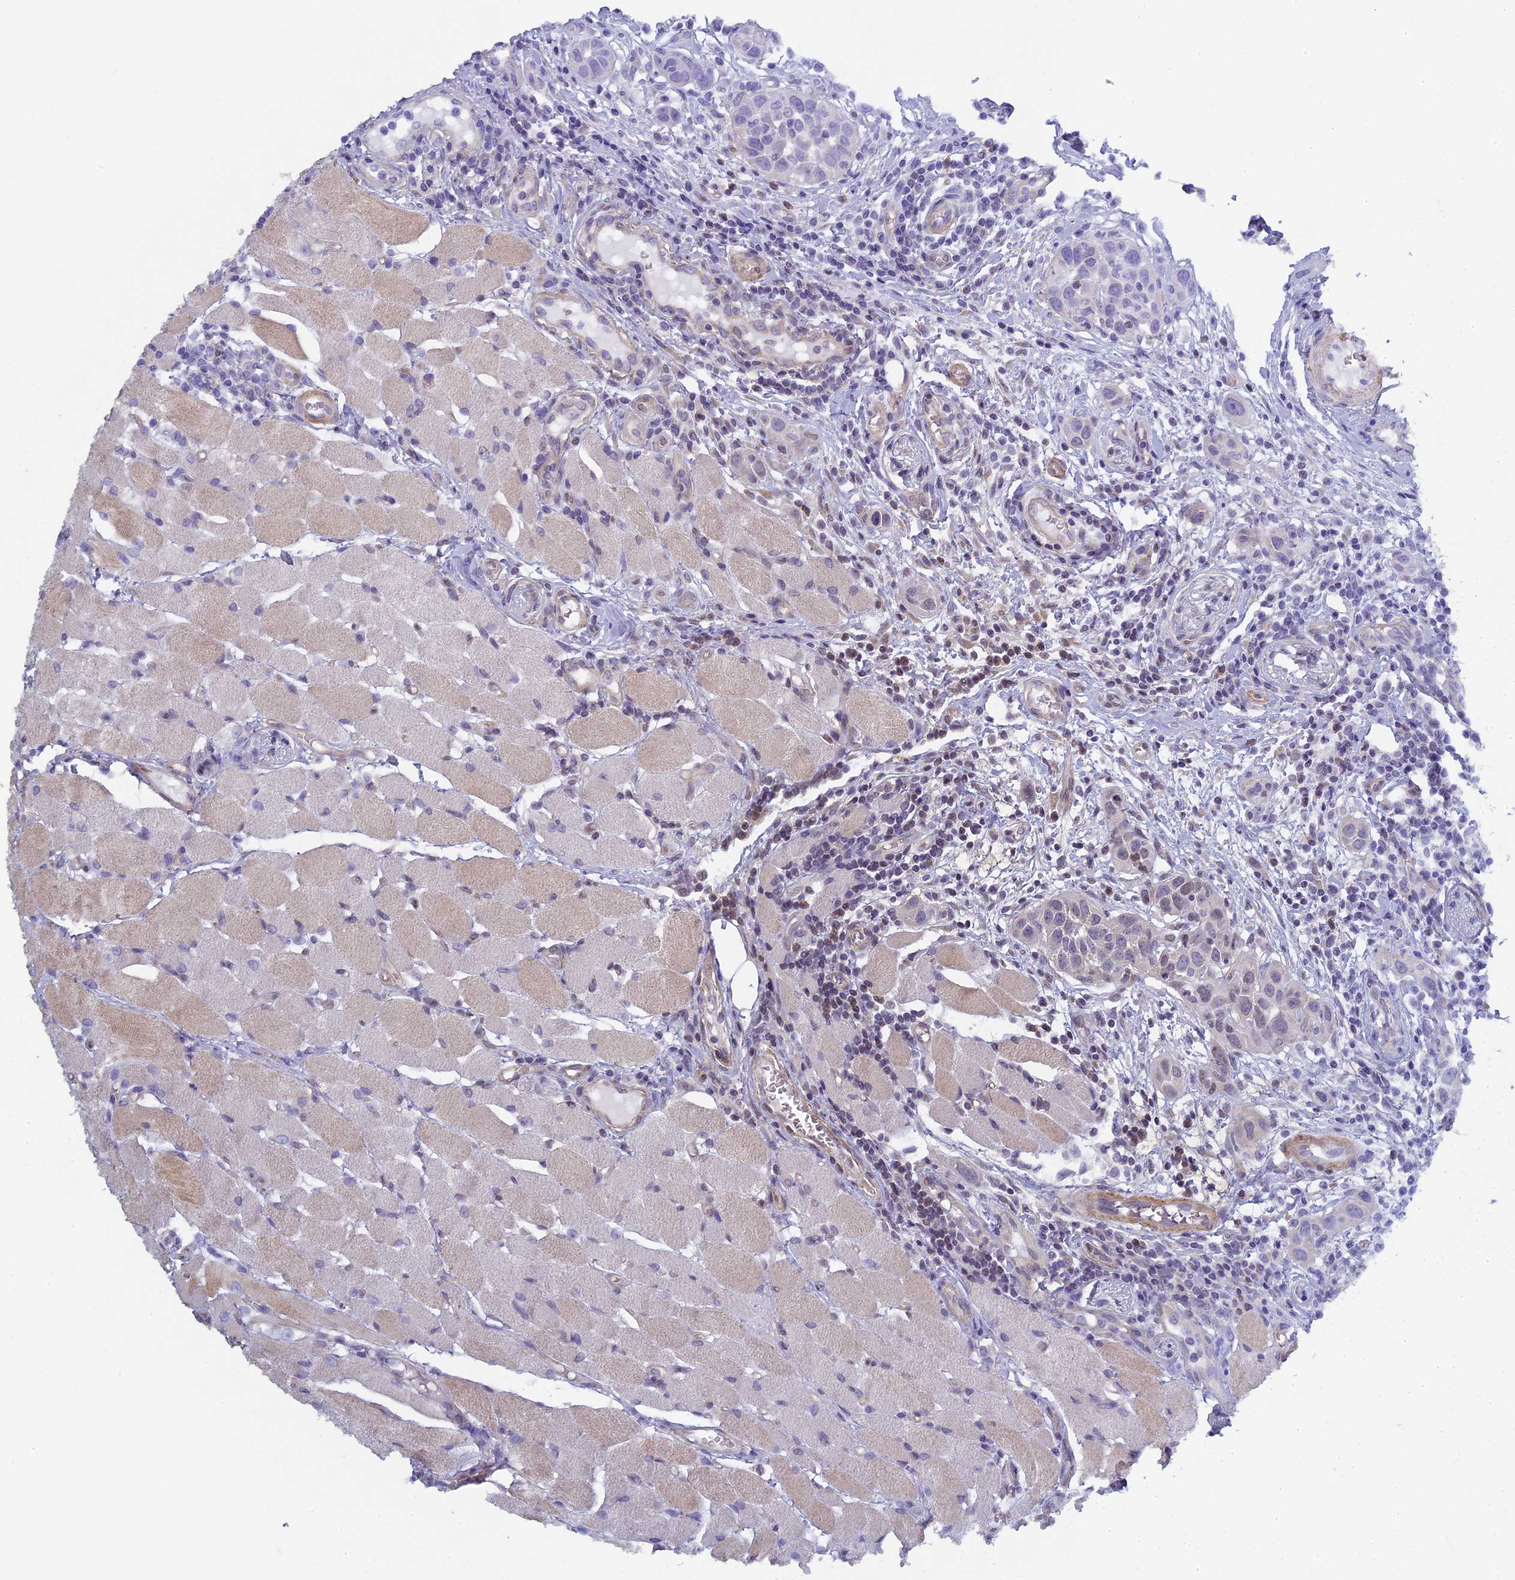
{"staining": {"intensity": "weak", "quantity": "25%-75%", "location": "cytoplasmic/membranous,nuclear"}, "tissue": "head and neck cancer", "cell_type": "Tumor cells", "image_type": "cancer", "snomed": [{"axis": "morphology", "description": "Squamous cell carcinoma, NOS"}, {"axis": "topography", "description": "Oral tissue"}, {"axis": "topography", "description": "Head-Neck"}], "caption": "Immunohistochemical staining of human head and neck cancer displays low levels of weak cytoplasmic/membranous and nuclear protein staining in approximately 25%-75% of tumor cells. (Brightfield microscopy of DAB IHC at high magnification).", "gene": "DIXDC1", "patient": {"sex": "female", "age": 50}}